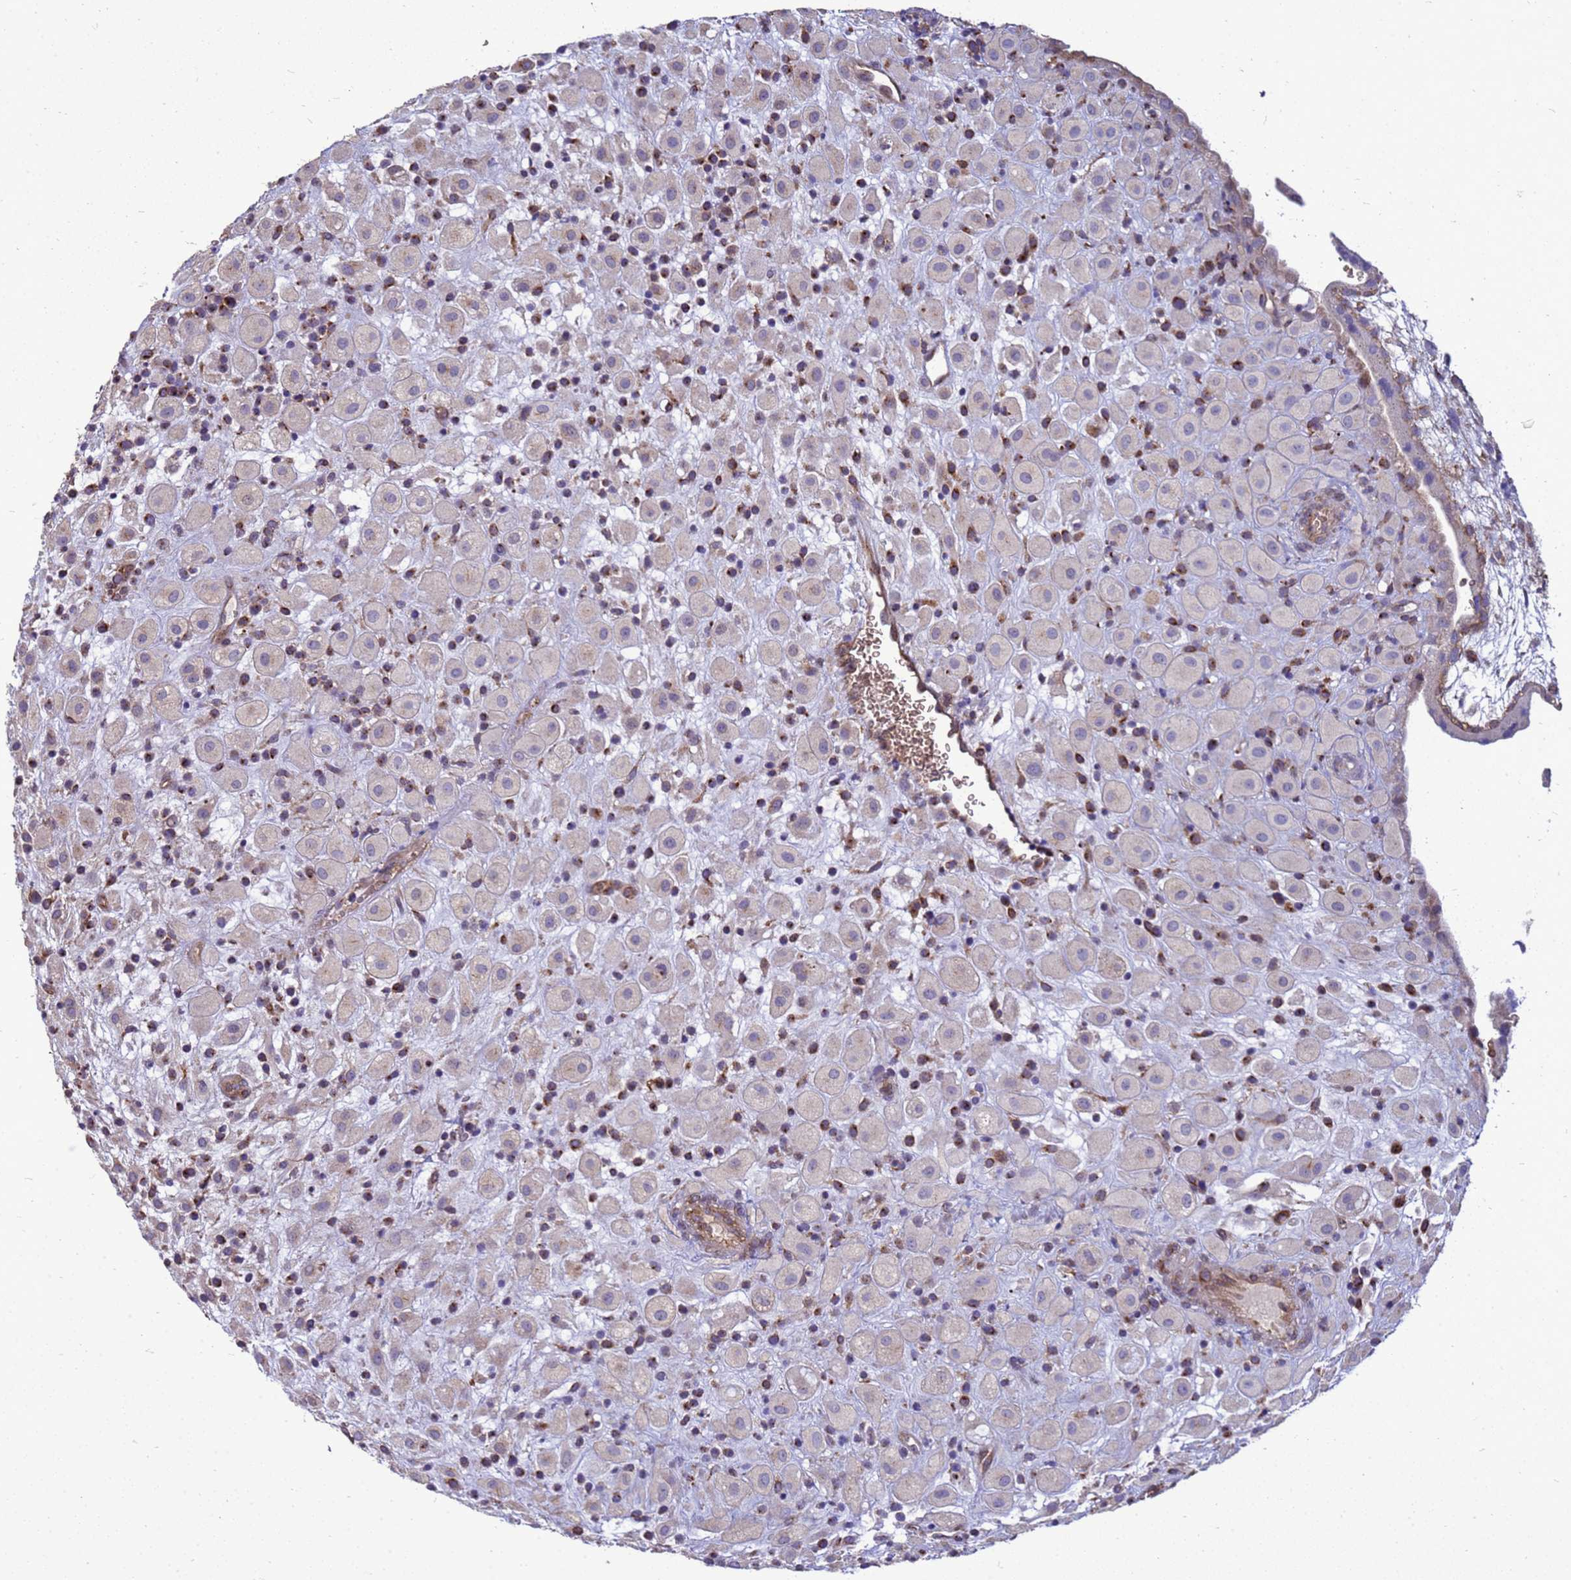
{"staining": {"intensity": "moderate", "quantity": "<25%", "location": "cytoplasmic/membranous"}, "tissue": "placenta", "cell_type": "Decidual cells", "image_type": "normal", "snomed": [{"axis": "morphology", "description": "Normal tissue, NOS"}, {"axis": "topography", "description": "Placenta"}], "caption": "Immunohistochemical staining of benign human placenta displays <25% levels of moderate cytoplasmic/membranous protein positivity in approximately <25% of decidual cells. The staining is performed using DAB (3,3'-diaminobenzidine) brown chromogen to label protein expression. The nuclei are counter-stained blue using hematoxylin.", "gene": "EIF4EBP3", "patient": {"sex": "female", "age": 35}}